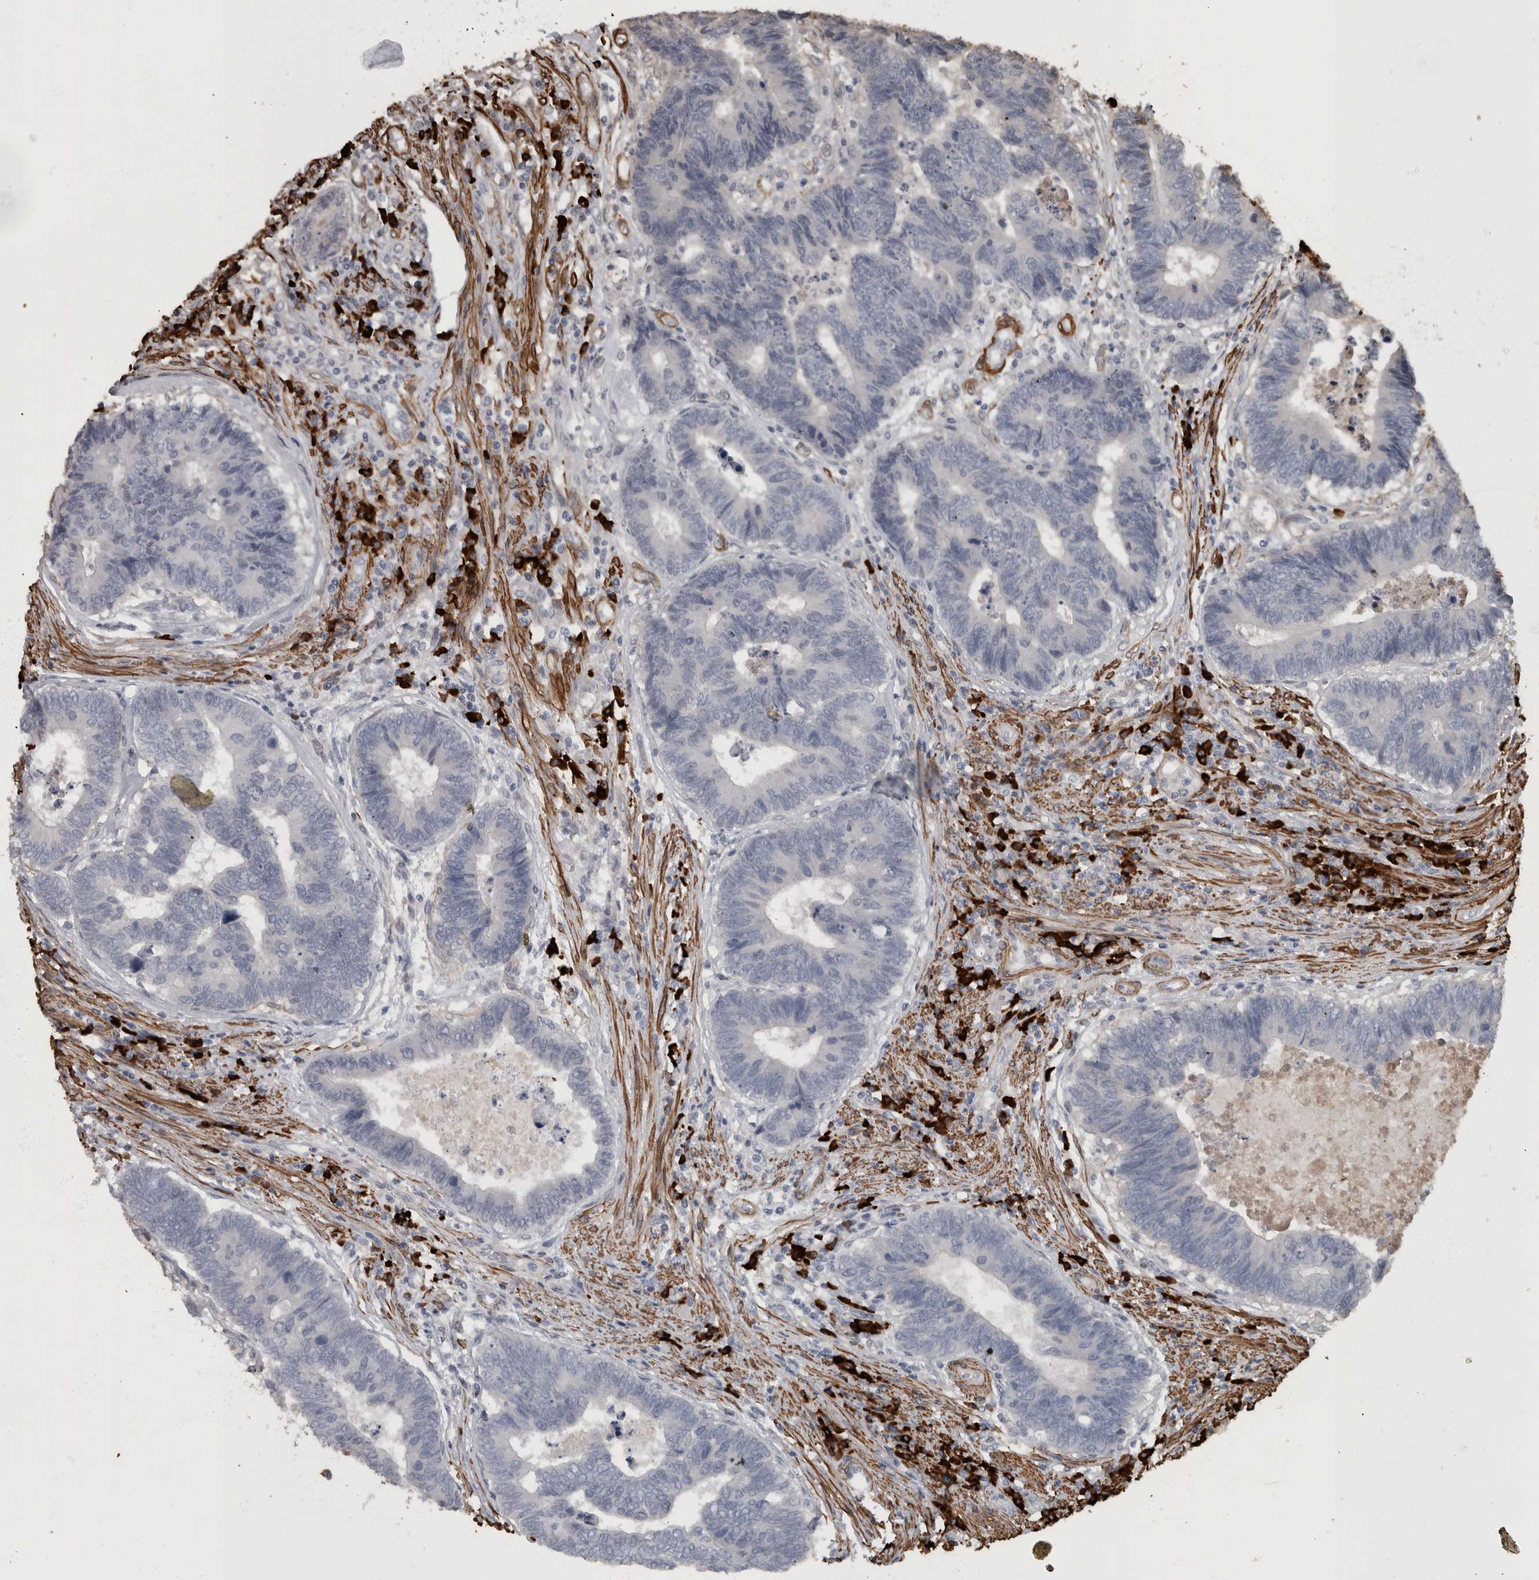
{"staining": {"intensity": "negative", "quantity": "none", "location": "none"}, "tissue": "colorectal cancer", "cell_type": "Tumor cells", "image_type": "cancer", "snomed": [{"axis": "morphology", "description": "Adenocarcinoma, NOS"}, {"axis": "topography", "description": "Rectum"}], "caption": "Adenocarcinoma (colorectal) was stained to show a protein in brown. There is no significant expression in tumor cells. Brightfield microscopy of immunohistochemistry (IHC) stained with DAB (3,3'-diaminobenzidine) (brown) and hematoxylin (blue), captured at high magnification.", "gene": "MASTL", "patient": {"sex": "male", "age": 84}}